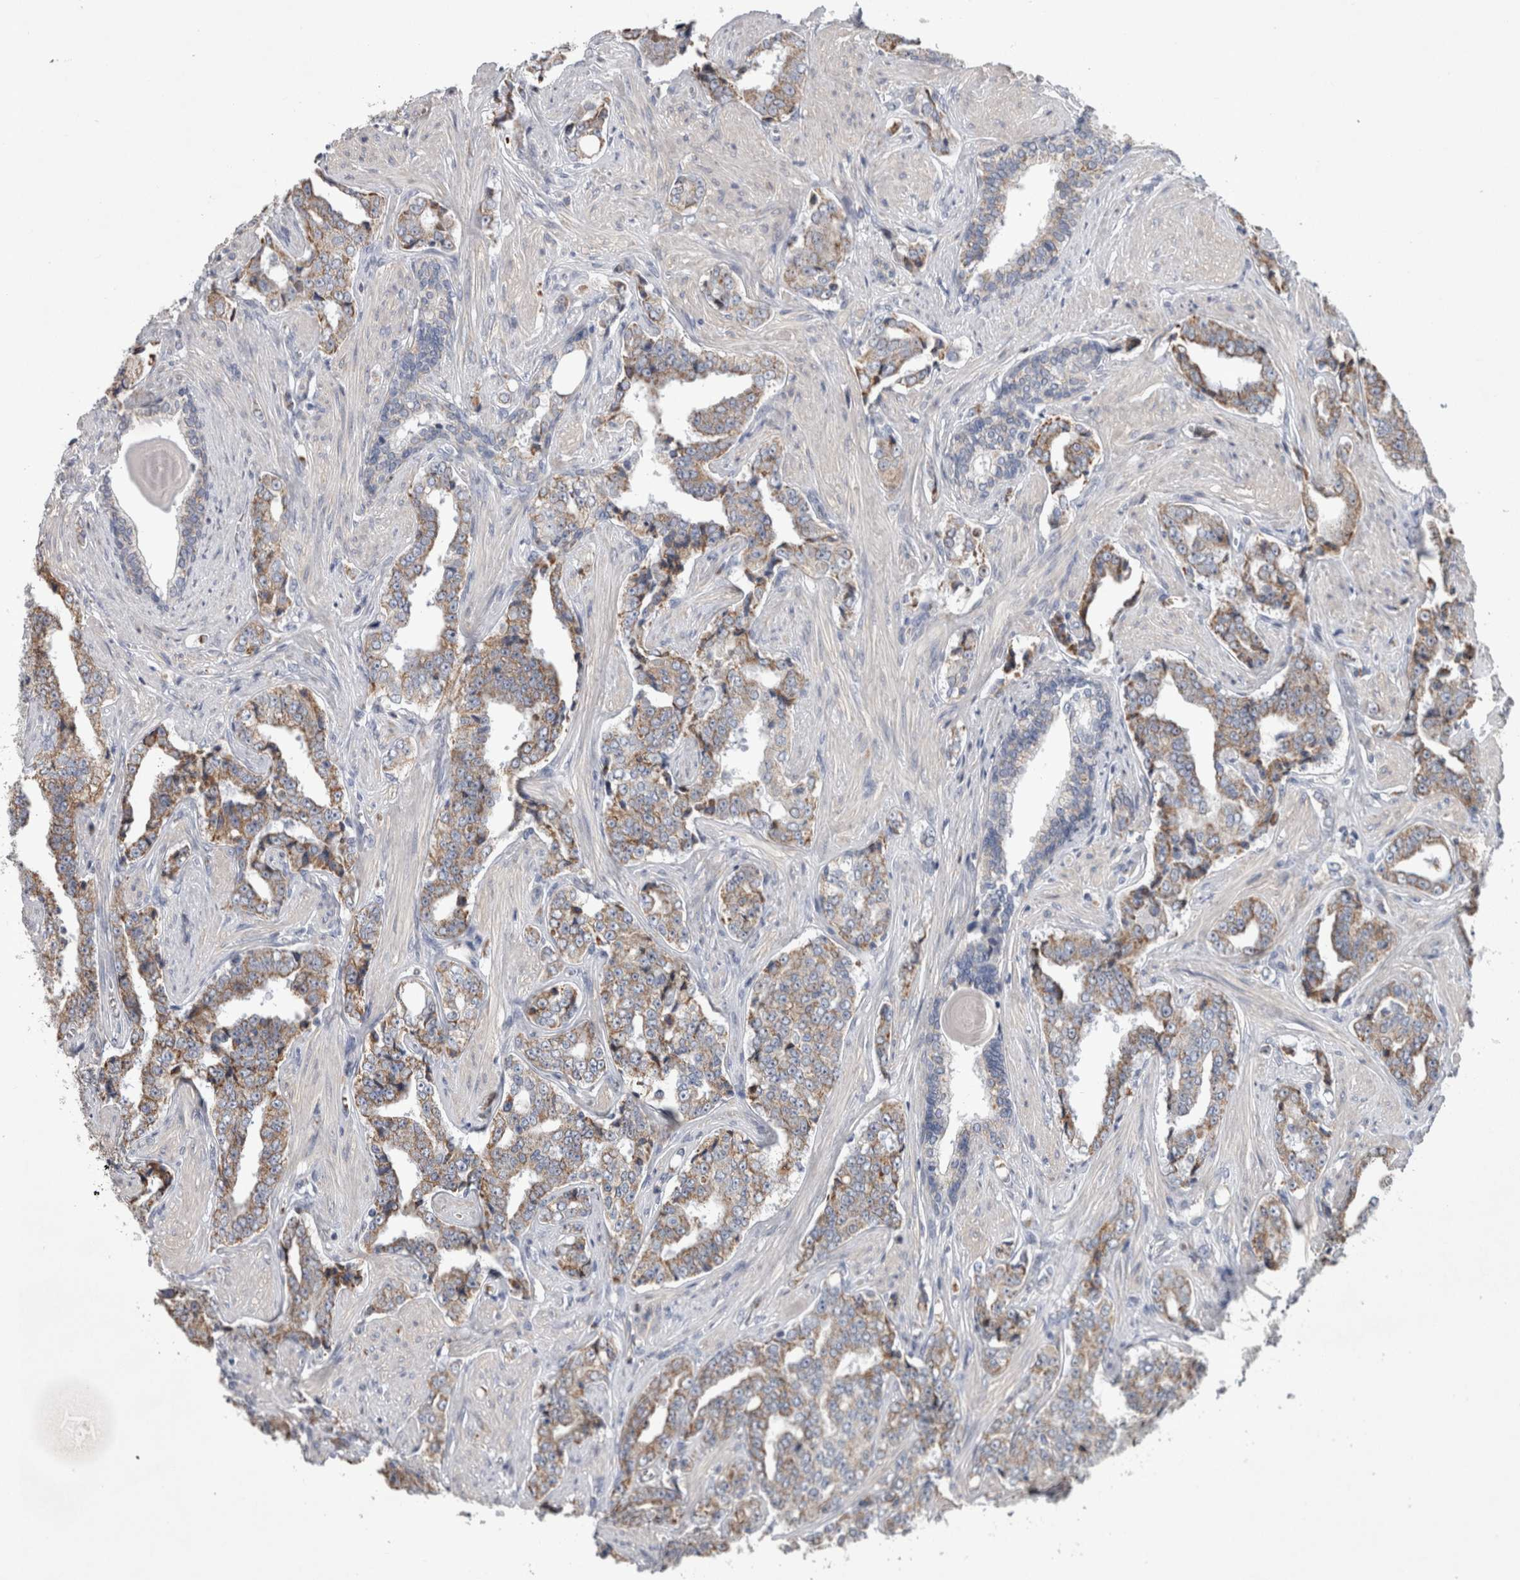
{"staining": {"intensity": "moderate", "quantity": ">75%", "location": "cytoplasmic/membranous"}, "tissue": "prostate cancer", "cell_type": "Tumor cells", "image_type": "cancer", "snomed": [{"axis": "morphology", "description": "Adenocarcinoma, High grade"}, {"axis": "topography", "description": "Prostate"}], "caption": "Prostate high-grade adenocarcinoma was stained to show a protein in brown. There is medium levels of moderate cytoplasmic/membranous staining in about >75% of tumor cells.", "gene": "HDHD3", "patient": {"sex": "male", "age": 71}}